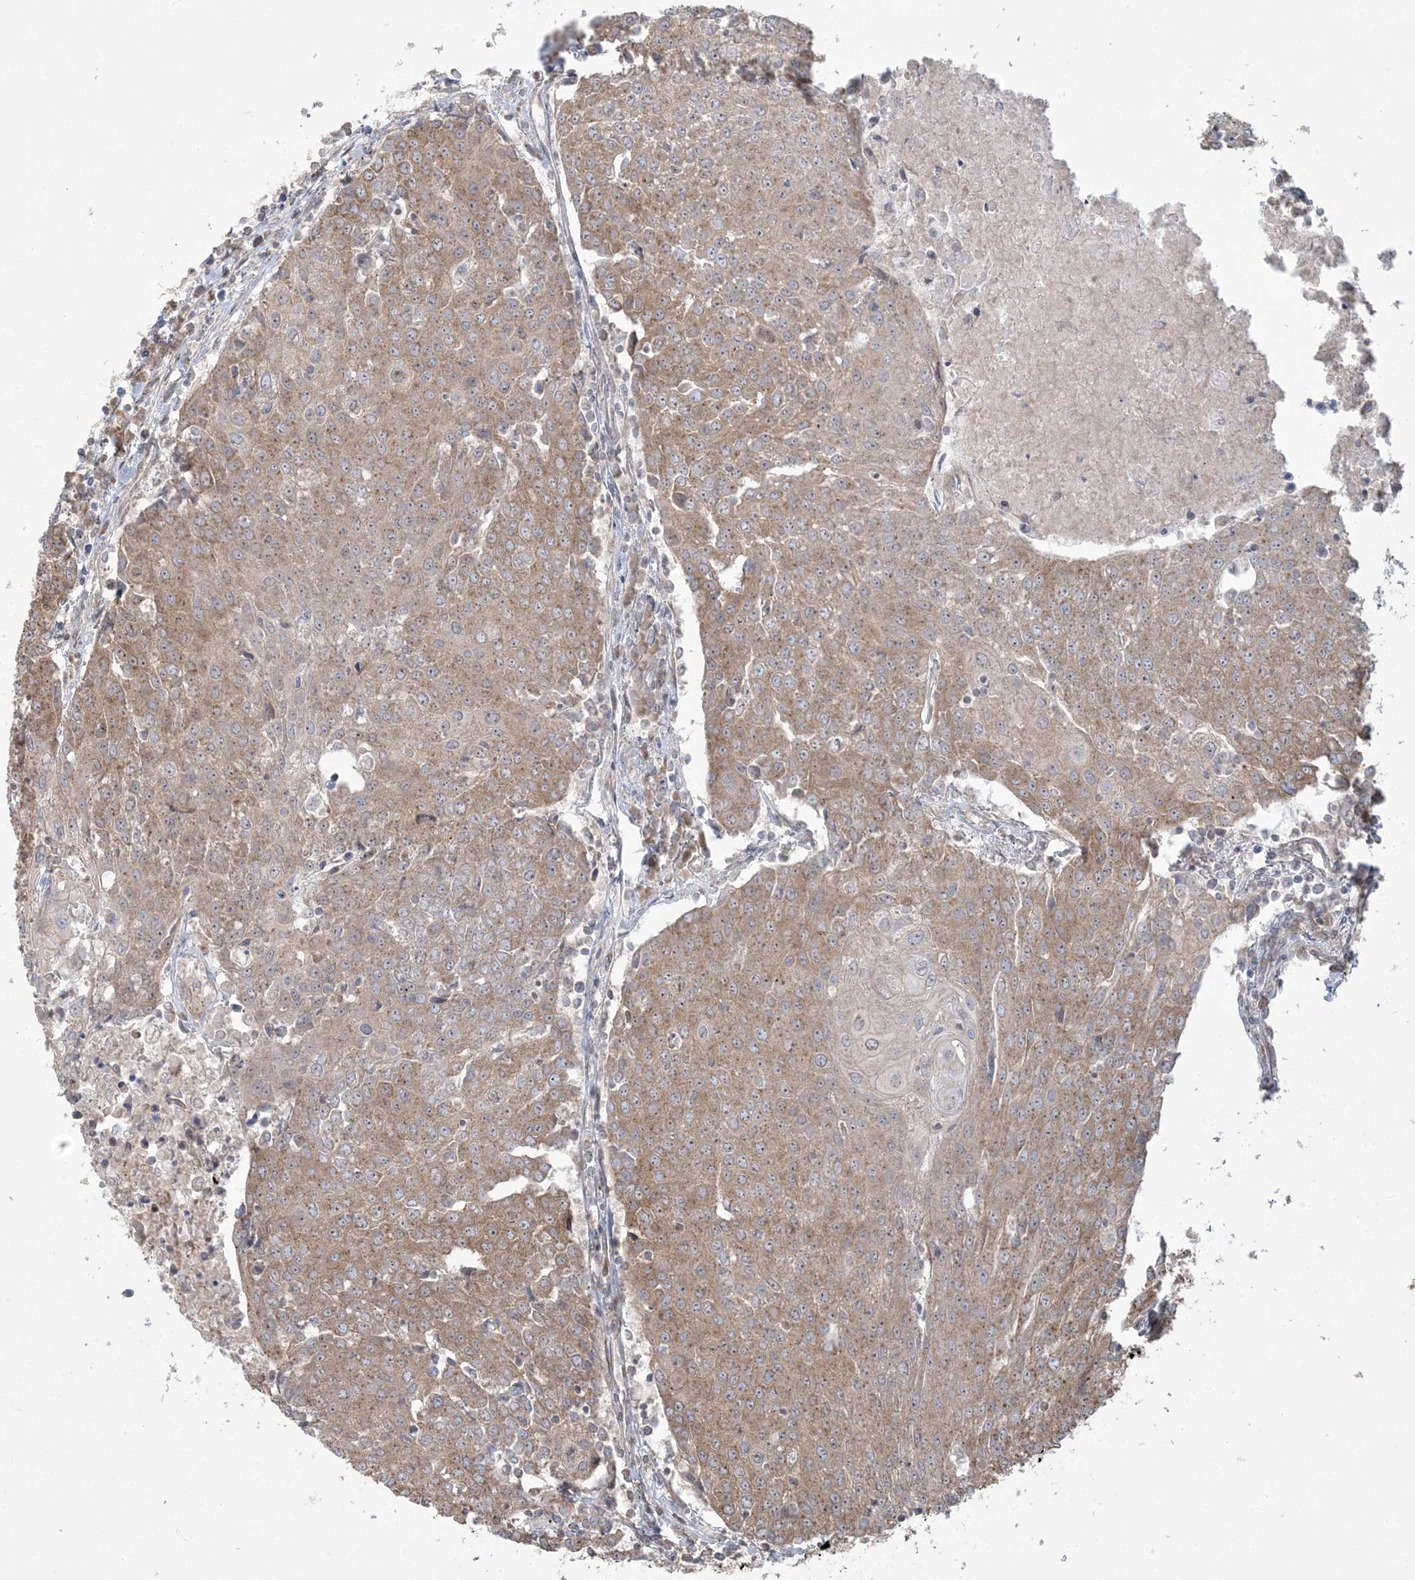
{"staining": {"intensity": "moderate", "quantity": "25%-75%", "location": "cytoplasmic/membranous"}, "tissue": "urothelial cancer", "cell_type": "Tumor cells", "image_type": "cancer", "snomed": [{"axis": "morphology", "description": "Urothelial carcinoma, High grade"}, {"axis": "topography", "description": "Urinary bladder"}], "caption": "This histopathology image exhibits IHC staining of human urothelial cancer, with medium moderate cytoplasmic/membranous positivity in about 25%-75% of tumor cells.", "gene": "ABCF3", "patient": {"sex": "female", "age": 85}}